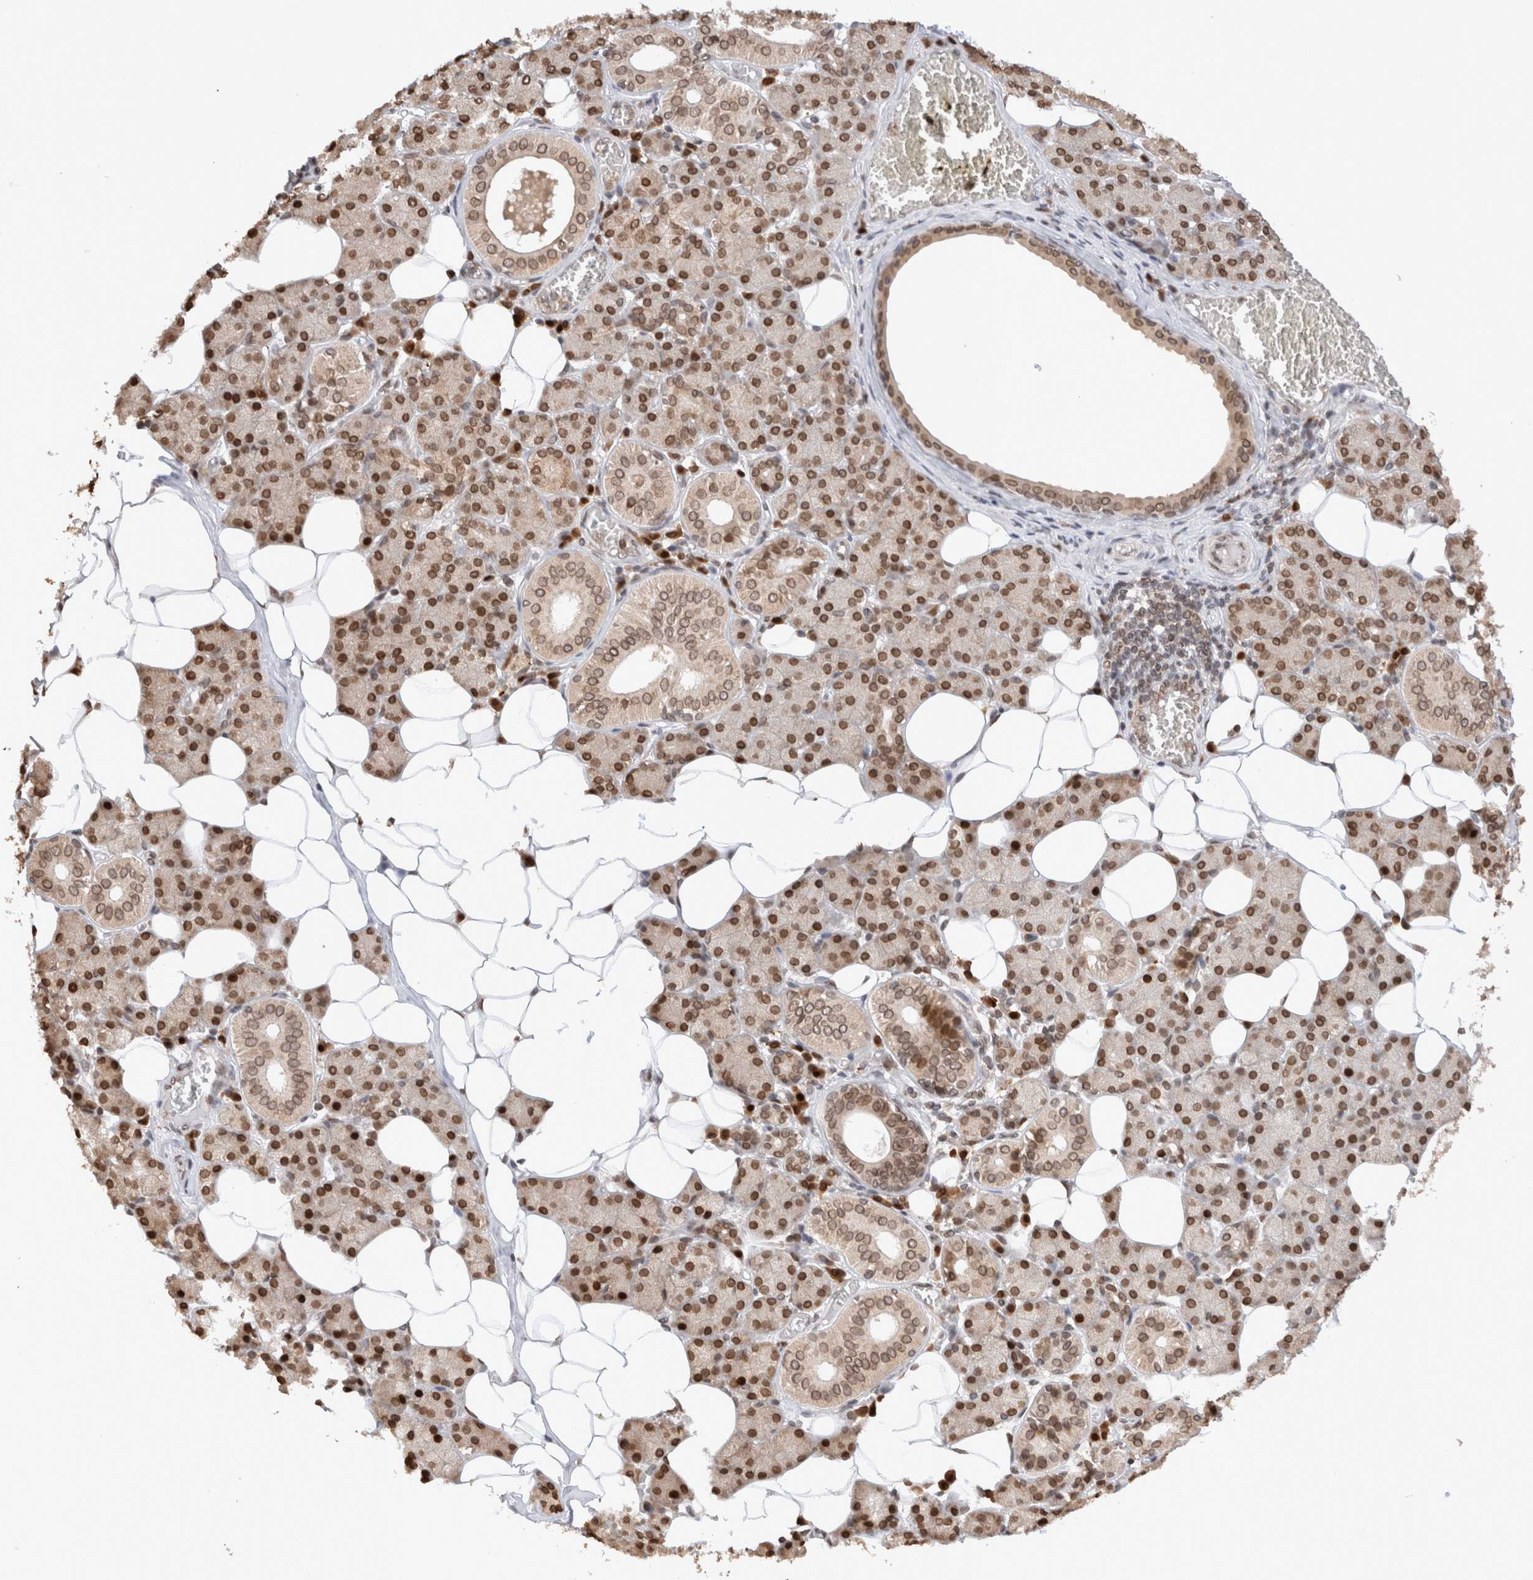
{"staining": {"intensity": "moderate", "quantity": ">75%", "location": "cytoplasmic/membranous,nuclear"}, "tissue": "salivary gland", "cell_type": "Glandular cells", "image_type": "normal", "snomed": [{"axis": "morphology", "description": "Normal tissue, NOS"}, {"axis": "topography", "description": "Salivary gland"}], "caption": "Immunohistochemistry (IHC) (DAB (3,3'-diaminobenzidine)) staining of unremarkable human salivary gland shows moderate cytoplasmic/membranous,nuclear protein positivity in about >75% of glandular cells. Using DAB (brown) and hematoxylin (blue) stains, captured at high magnification using brightfield microscopy.", "gene": "TPR", "patient": {"sex": "female", "age": 33}}